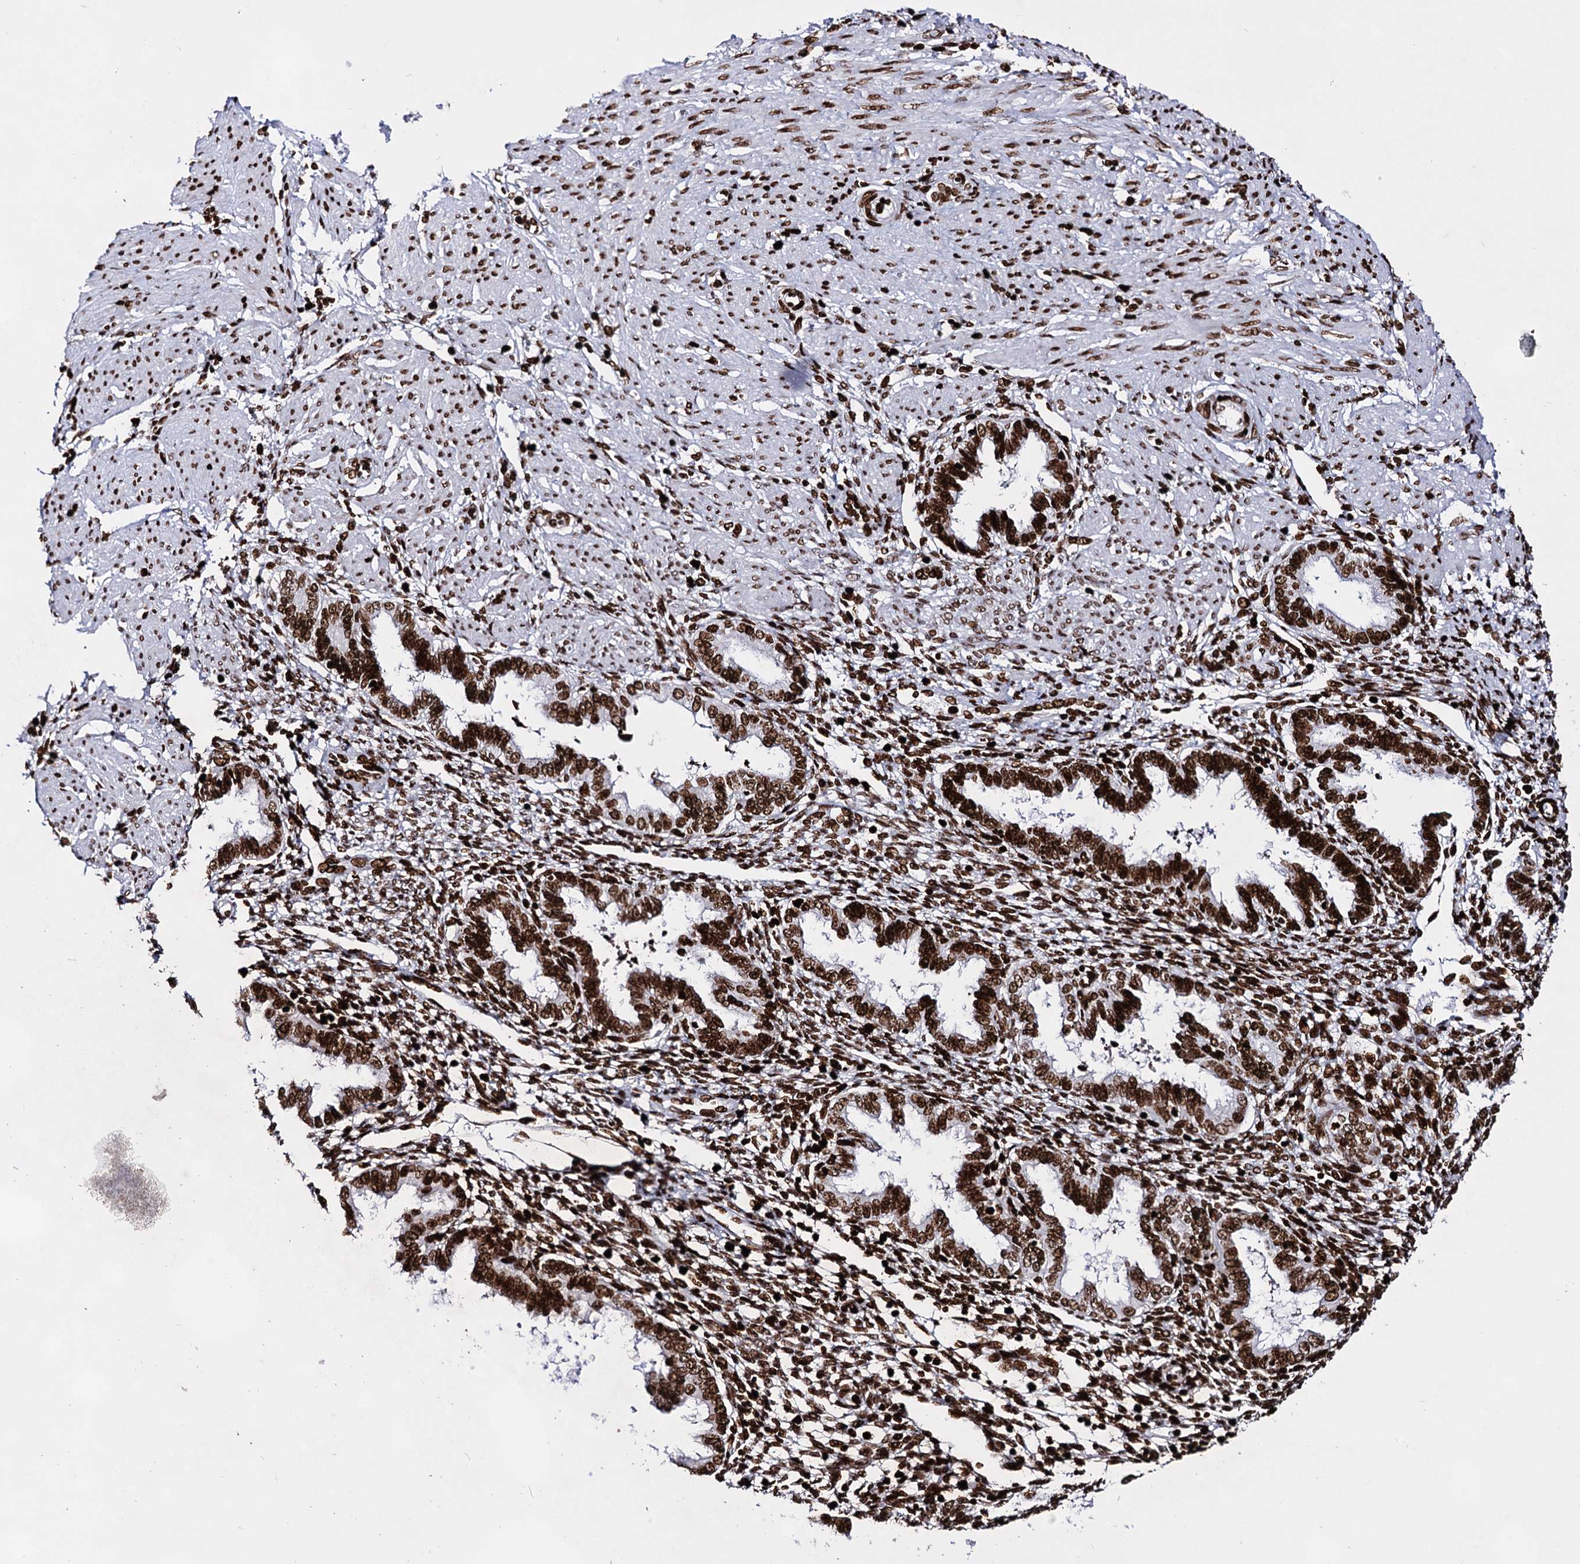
{"staining": {"intensity": "strong", "quantity": ">75%", "location": "nuclear"}, "tissue": "endometrium", "cell_type": "Cells in endometrial stroma", "image_type": "normal", "snomed": [{"axis": "morphology", "description": "Normal tissue, NOS"}, {"axis": "topography", "description": "Endometrium"}], "caption": "A micrograph showing strong nuclear positivity in approximately >75% of cells in endometrial stroma in unremarkable endometrium, as visualized by brown immunohistochemical staining.", "gene": "HMGB2", "patient": {"sex": "female", "age": 33}}